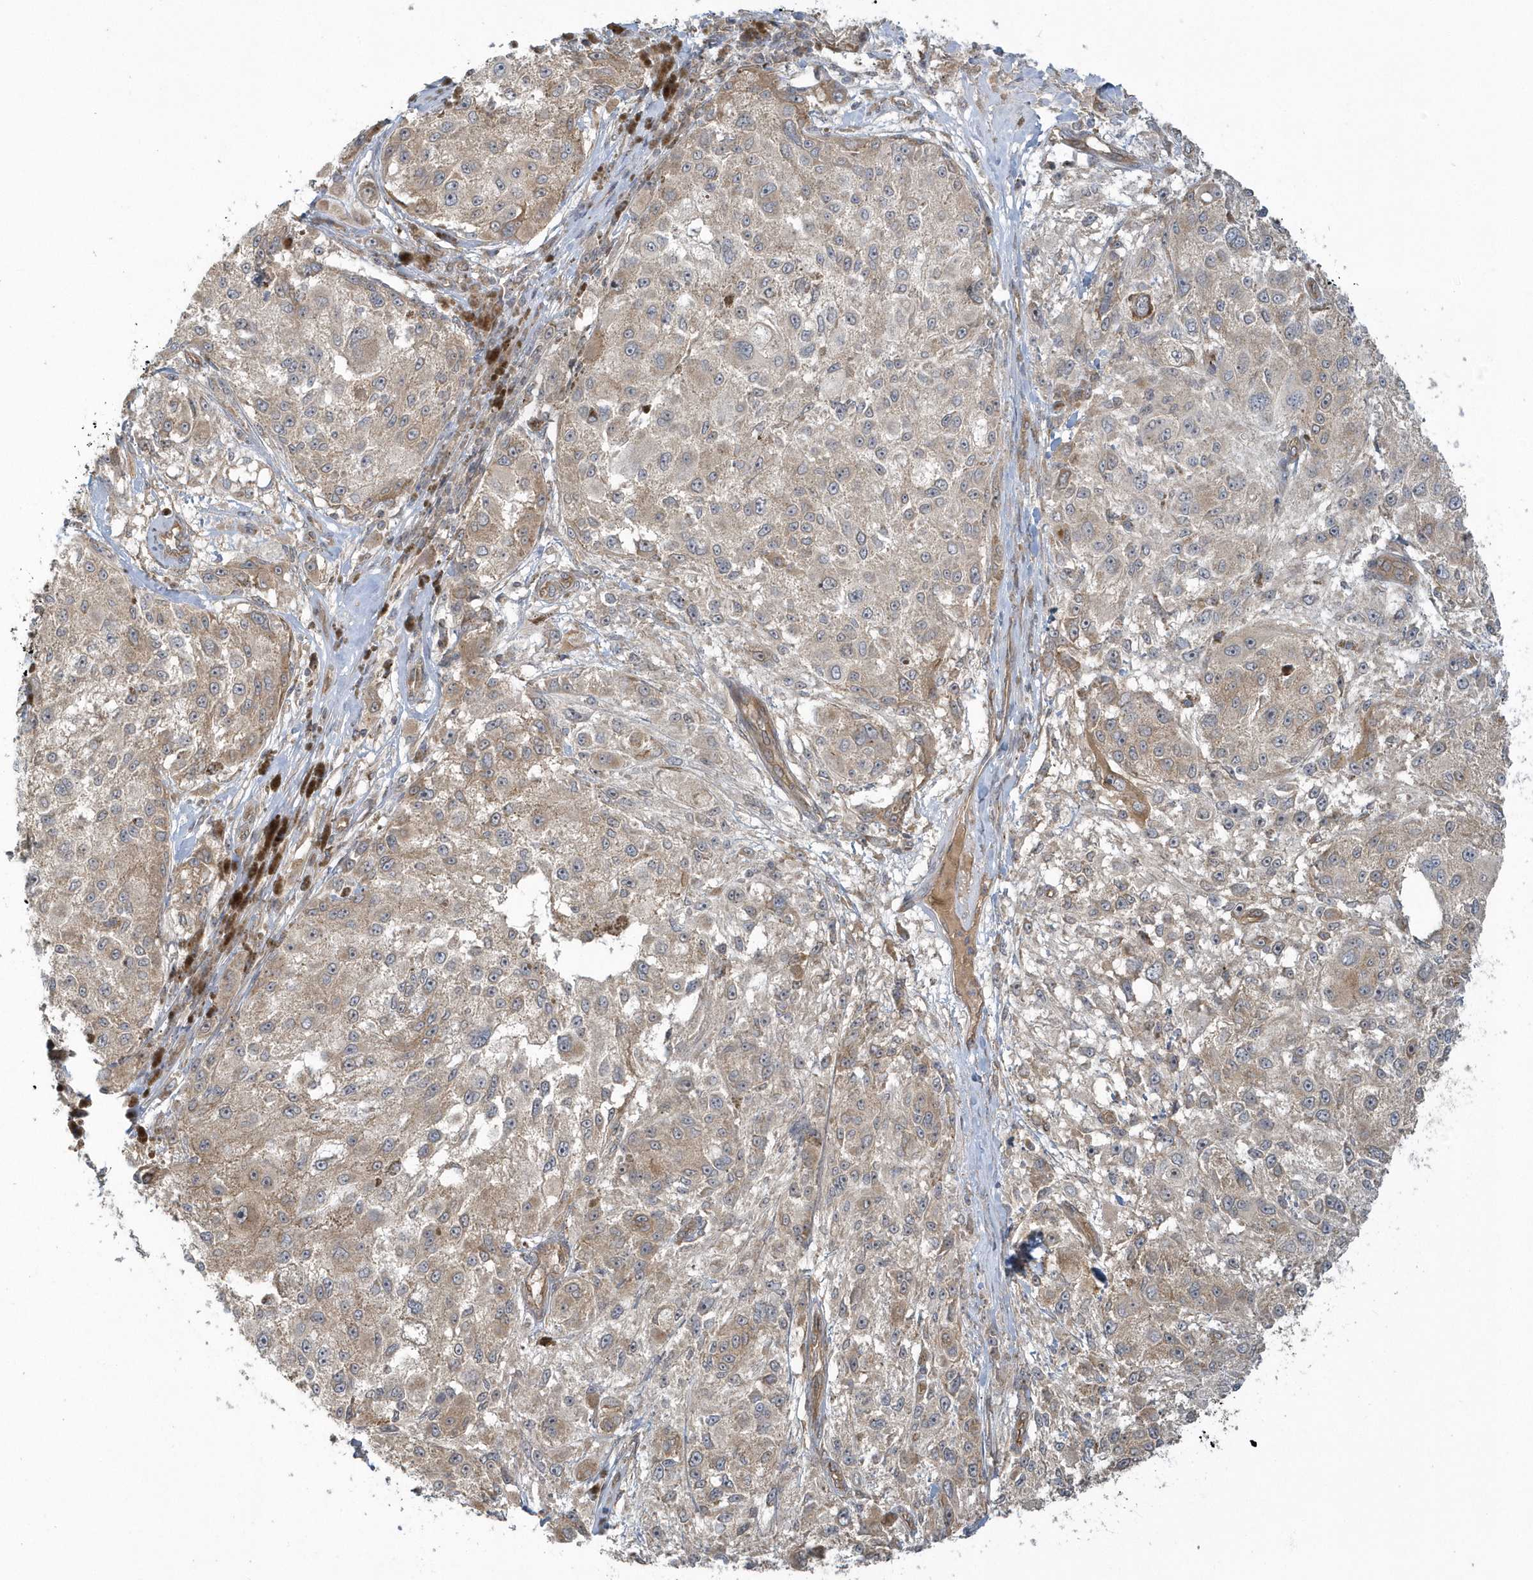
{"staining": {"intensity": "weak", "quantity": "25%-75%", "location": "cytoplasmic/membranous"}, "tissue": "melanoma", "cell_type": "Tumor cells", "image_type": "cancer", "snomed": [{"axis": "morphology", "description": "Necrosis, NOS"}, {"axis": "morphology", "description": "Malignant melanoma, NOS"}, {"axis": "topography", "description": "Skin"}], "caption": "Immunohistochemistry (DAB) staining of human melanoma reveals weak cytoplasmic/membranous protein positivity in approximately 25%-75% of tumor cells.", "gene": "STIM2", "patient": {"sex": "female", "age": 87}}